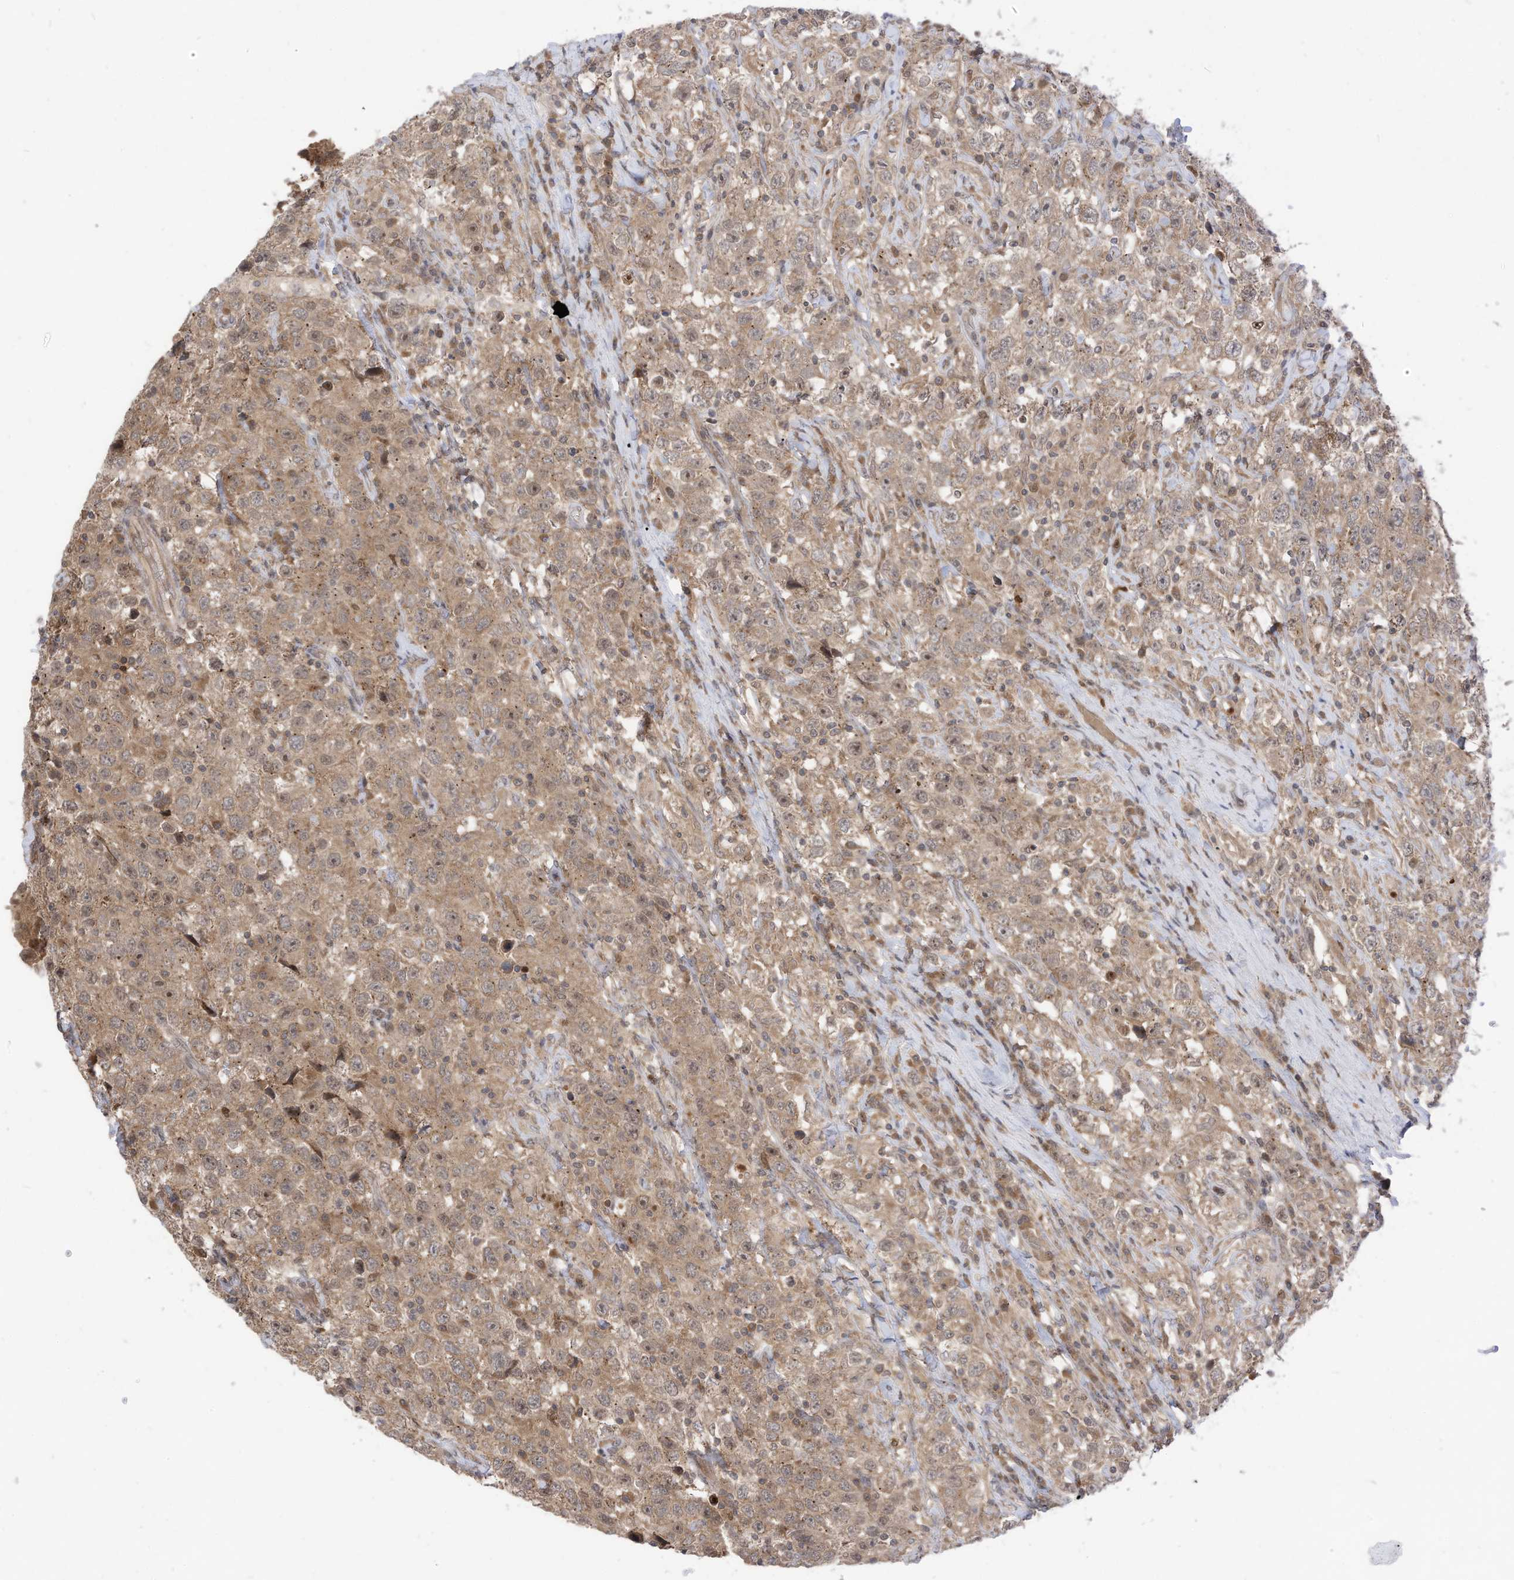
{"staining": {"intensity": "moderate", "quantity": "25%-75%", "location": "cytoplasmic/membranous"}, "tissue": "testis cancer", "cell_type": "Tumor cells", "image_type": "cancer", "snomed": [{"axis": "morphology", "description": "Seminoma, NOS"}, {"axis": "topography", "description": "Testis"}], "caption": "Human testis cancer (seminoma) stained for a protein (brown) demonstrates moderate cytoplasmic/membranous positive expression in approximately 25%-75% of tumor cells.", "gene": "CNKSR1", "patient": {"sex": "male", "age": 41}}